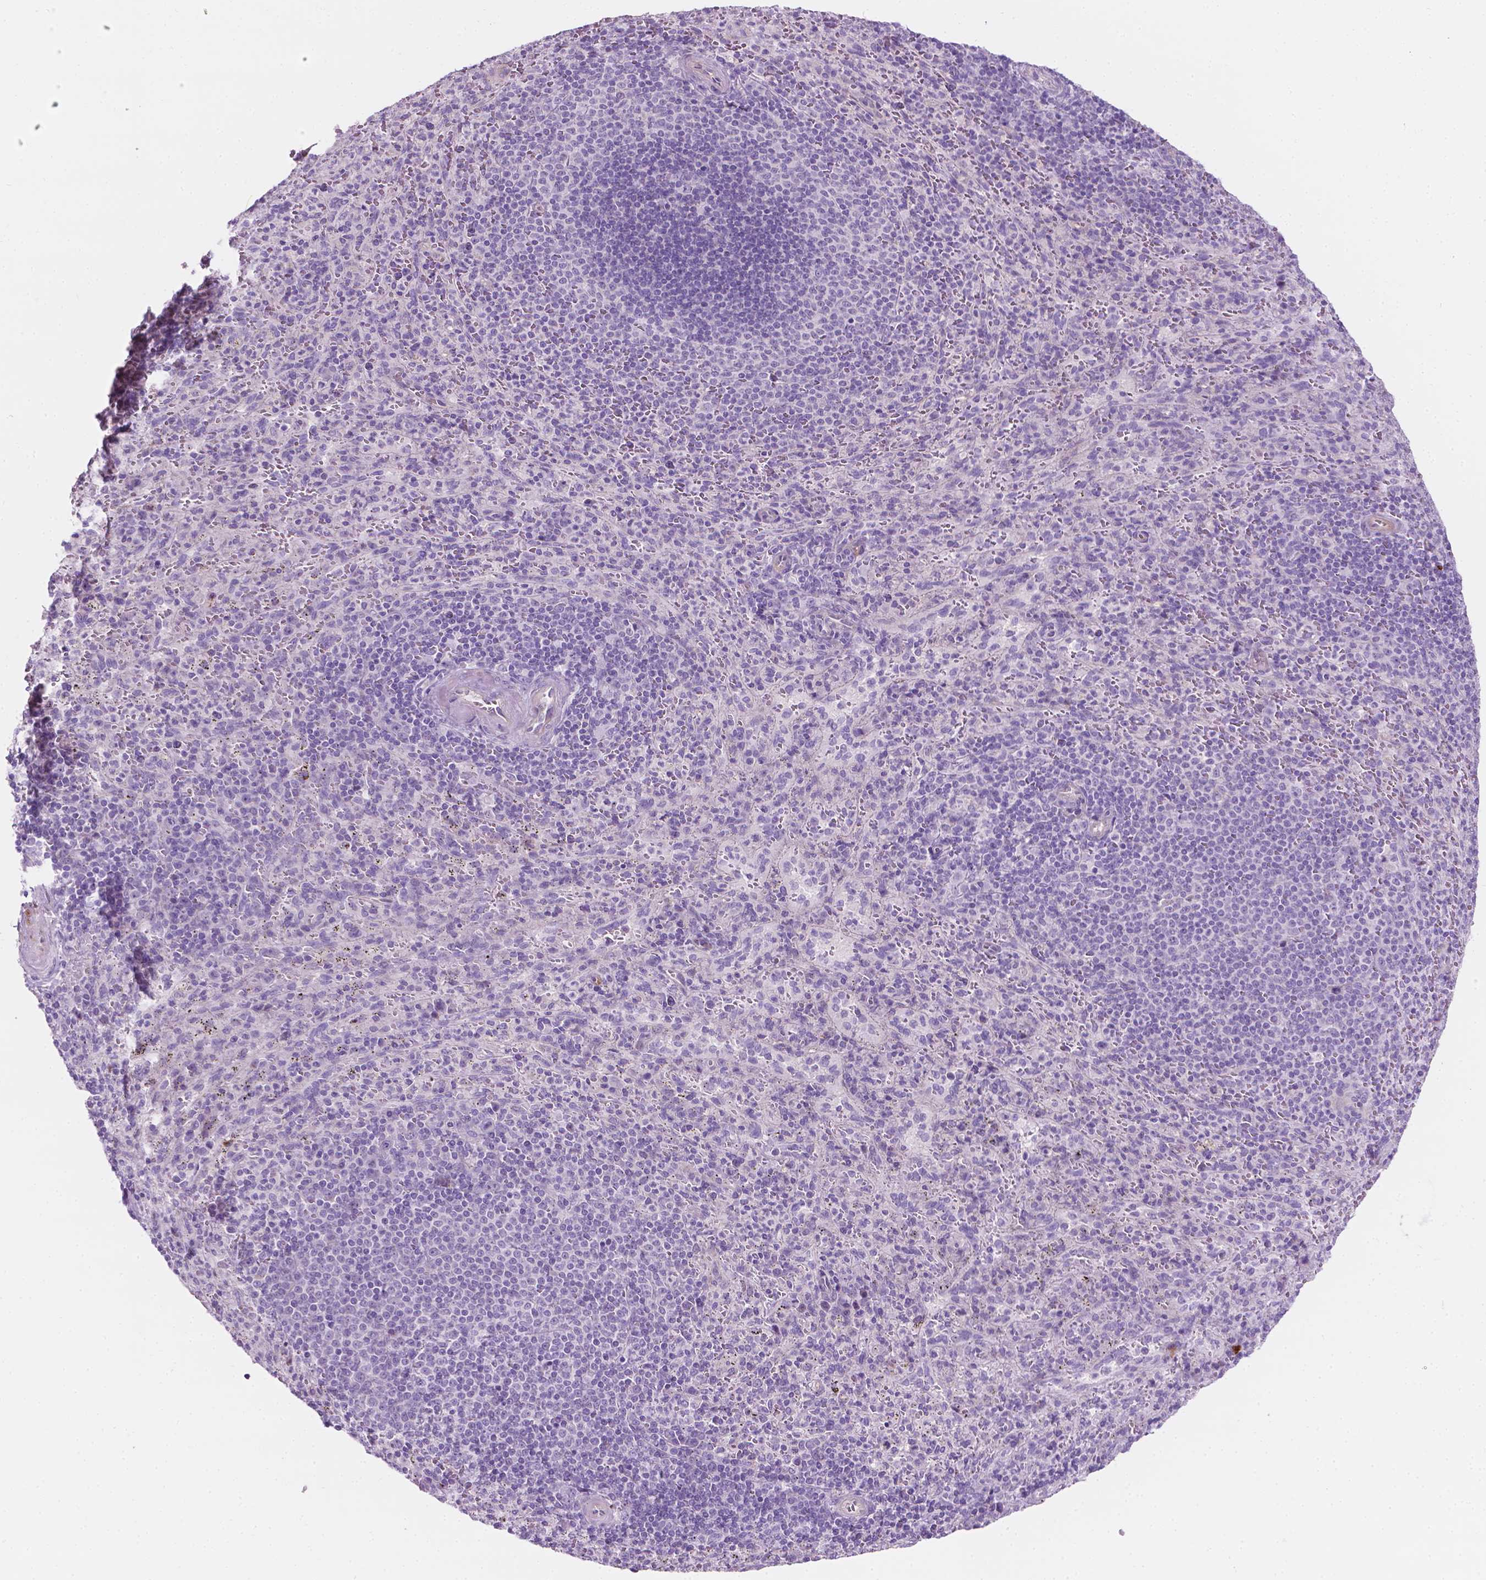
{"staining": {"intensity": "negative", "quantity": "none", "location": "none"}, "tissue": "spleen", "cell_type": "Cells in red pulp", "image_type": "normal", "snomed": [{"axis": "morphology", "description": "Normal tissue, NOS"}, {"axis": "topography", "description": "Spleen"}], "caption": "This image is of normal spleen stained with IHC to label a protein in brown with the nuclei are counter-stained blue. There is no staining in cells in red pulp.", "gene": "NOS1AP", "patient": {"sex": "male", "age": 57}}